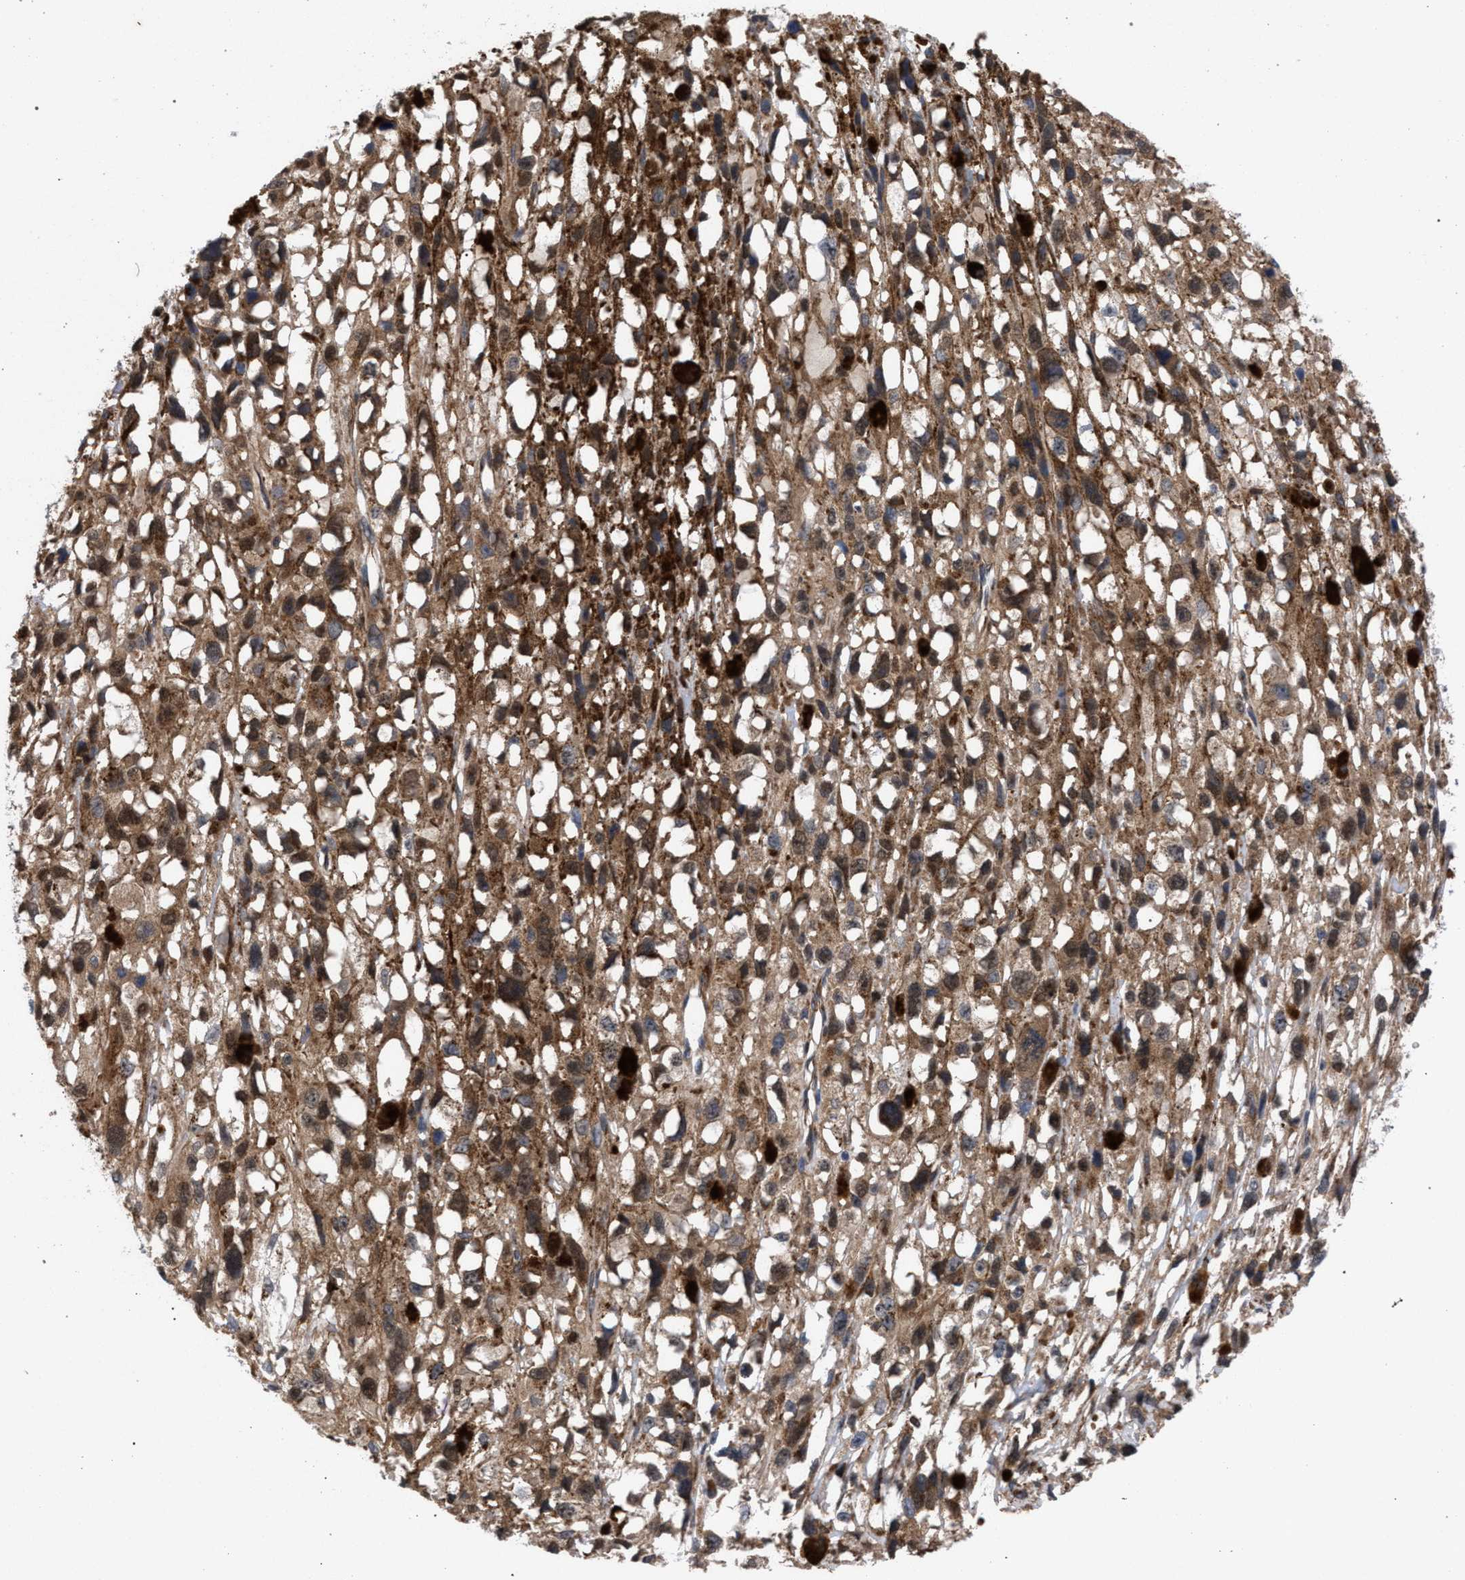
{"staining": {"intensity": "moderate", "quantity": ">75%", "location": "cytoplasmic/membranous,nuclear"}, "tissue": "melanoma", "cell_type": "Tumor cells", "image_type": "cancer", "snomed": [{"axis": "morphology", "description": "Malignant melanoma, Metastatic site"}, {"axis": "topography", "description": "Lymph node"}], "caption": "An image of malignant melanoma (metastatic site) stained for a protein reveals moderate cytoplasmic/membranous and nuclear brown staining in tumor cells.", "gene": "GOLGA2", "patient": {"sex": "male", "age": 59}}